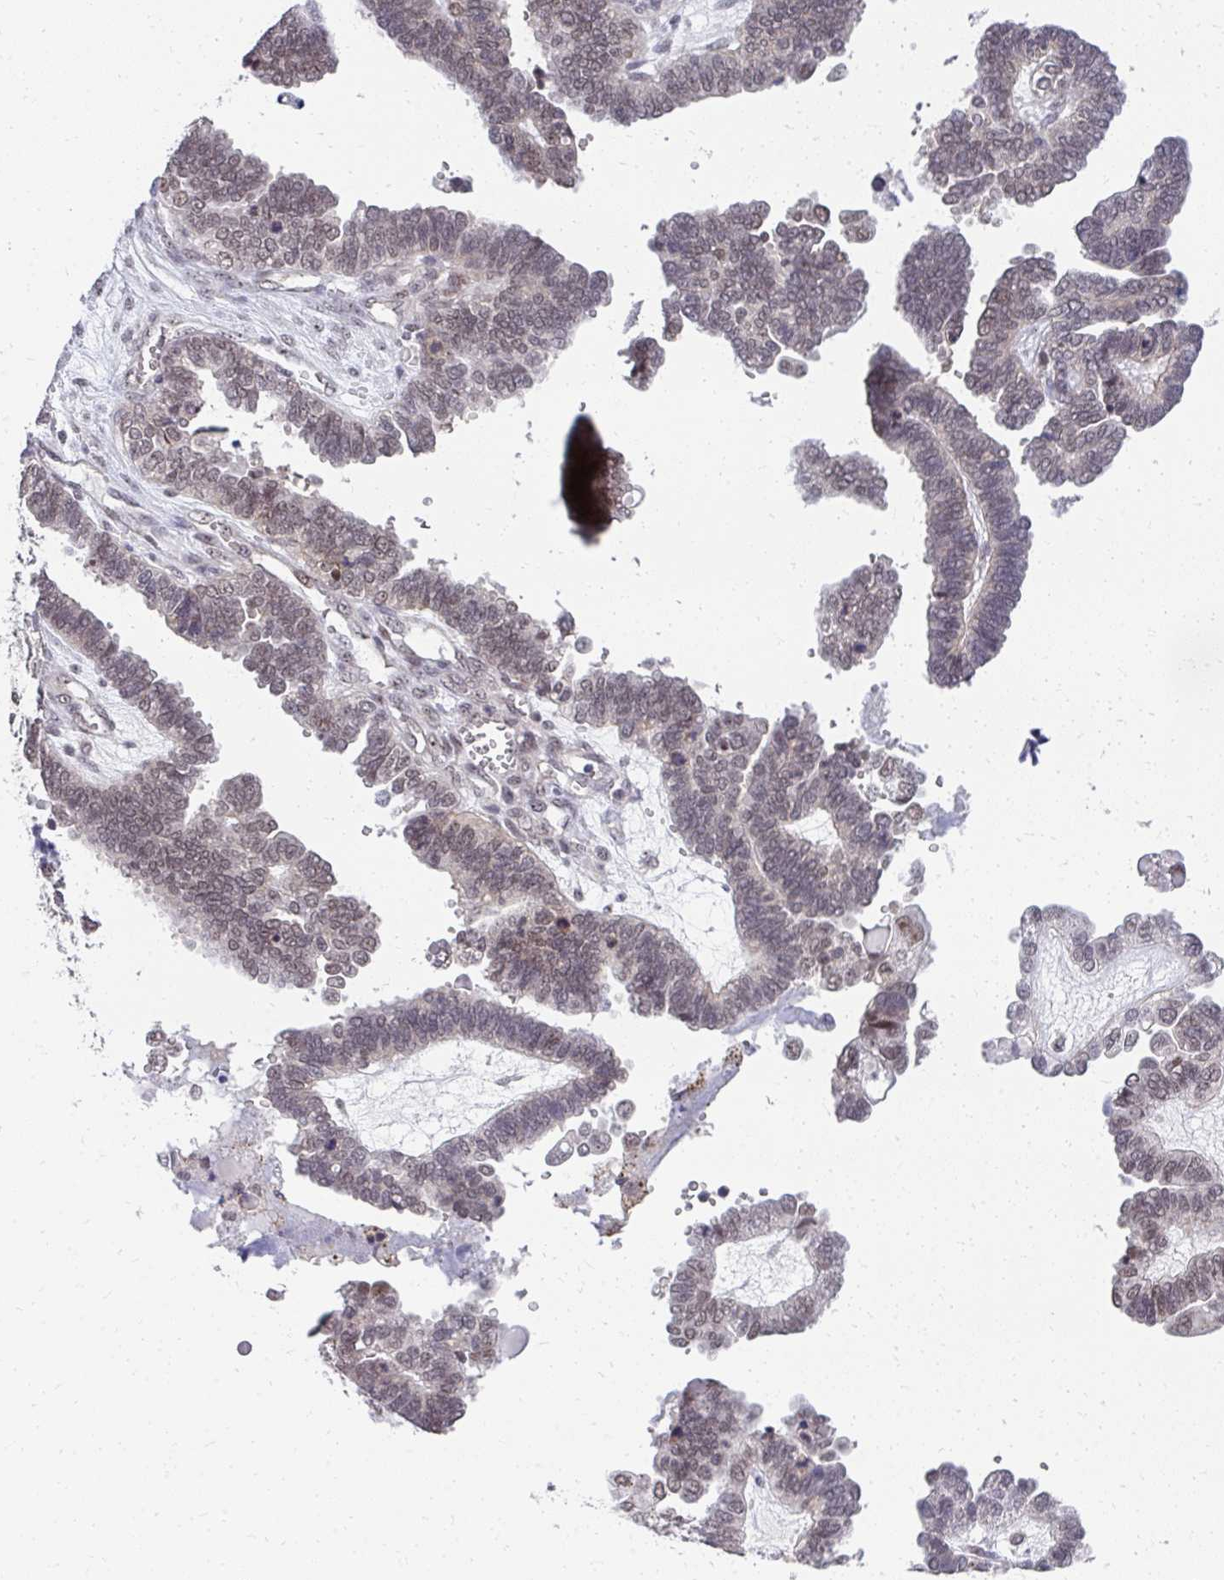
{"staining": {"intensity": "weak", "quantity": "25%-75%", "location": "nuclear"}, "tissue": "ovarian cancer", "cell_type": "Tumor cells", "image_type": "cancer", "snomed": [{"axis": "morphology", "description": "Cystadenocarcinoma, serous, NOS"}, {"axis": "topography", "description": "Ovary"}], "caption": "An immunohistochemistry photomicrograph of neoplastic tissue is shown. Protein staining in brown labels weak nuclear positivity in ovarian cancer (serous cystadenocarcinoma) within tumor cells.", "gene": "HIRA", "patient": {"sex": "female", "age": 51}}